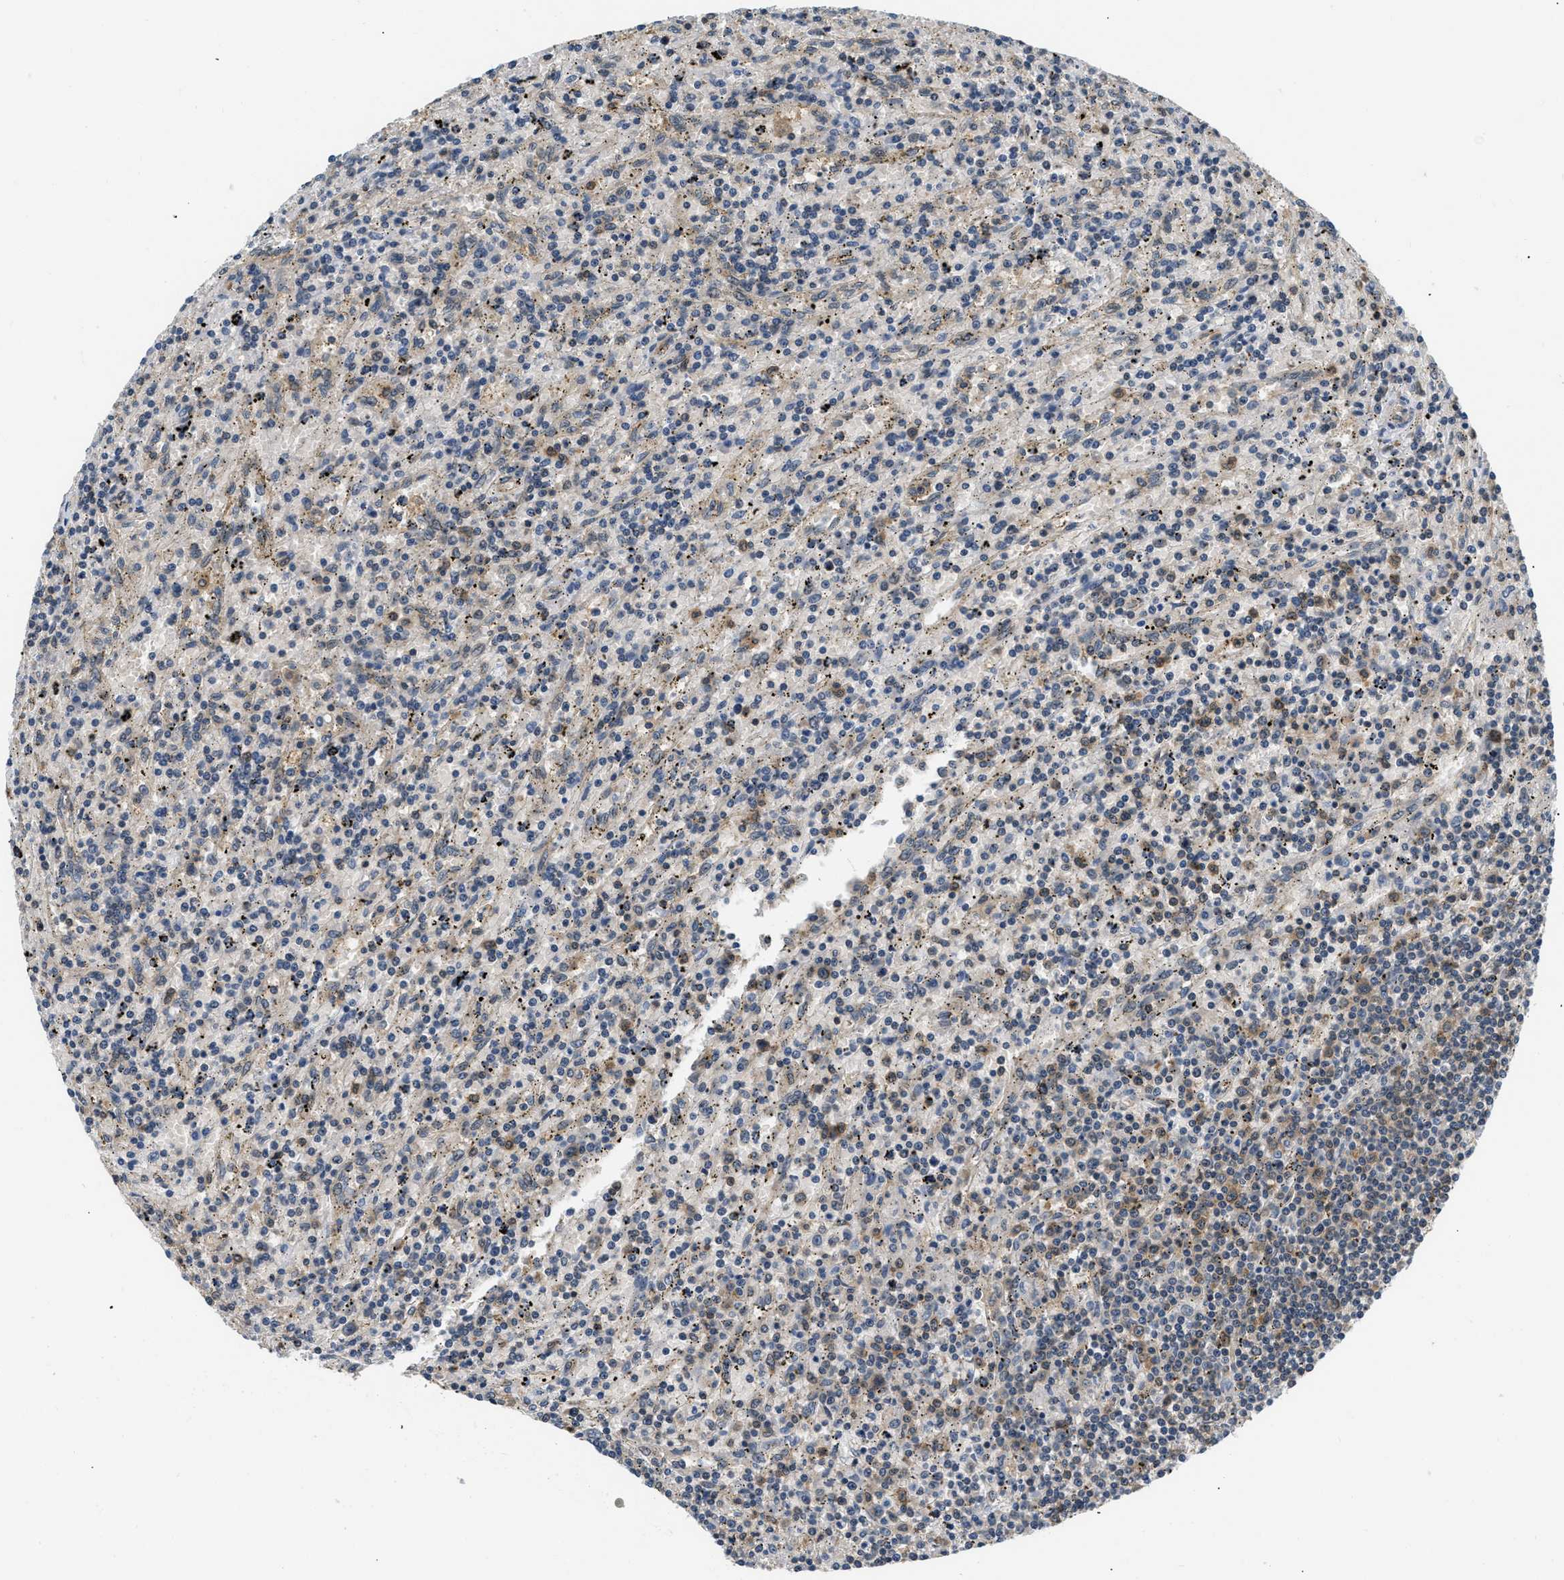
{"staining": {"intensity": "weak", "quantity": "<25%", "location": "cytoplasmic/membranous"}, "tissue": "lymphoma", "cell_type": "Tumor cells", "image_type": "cancer", "snomed": [{"axis": "morphology", "description": "Malignant lymphoma, non-Hodgkin's type, Low grade"}, {"axis": "topography", "description": "Spleen"}], "caption": "A histopathology image of human lymphoma is negative for staining in tumor cells.", "gene": "EIF4EBP2", "patient": {"sex": "male", "age": 76}}